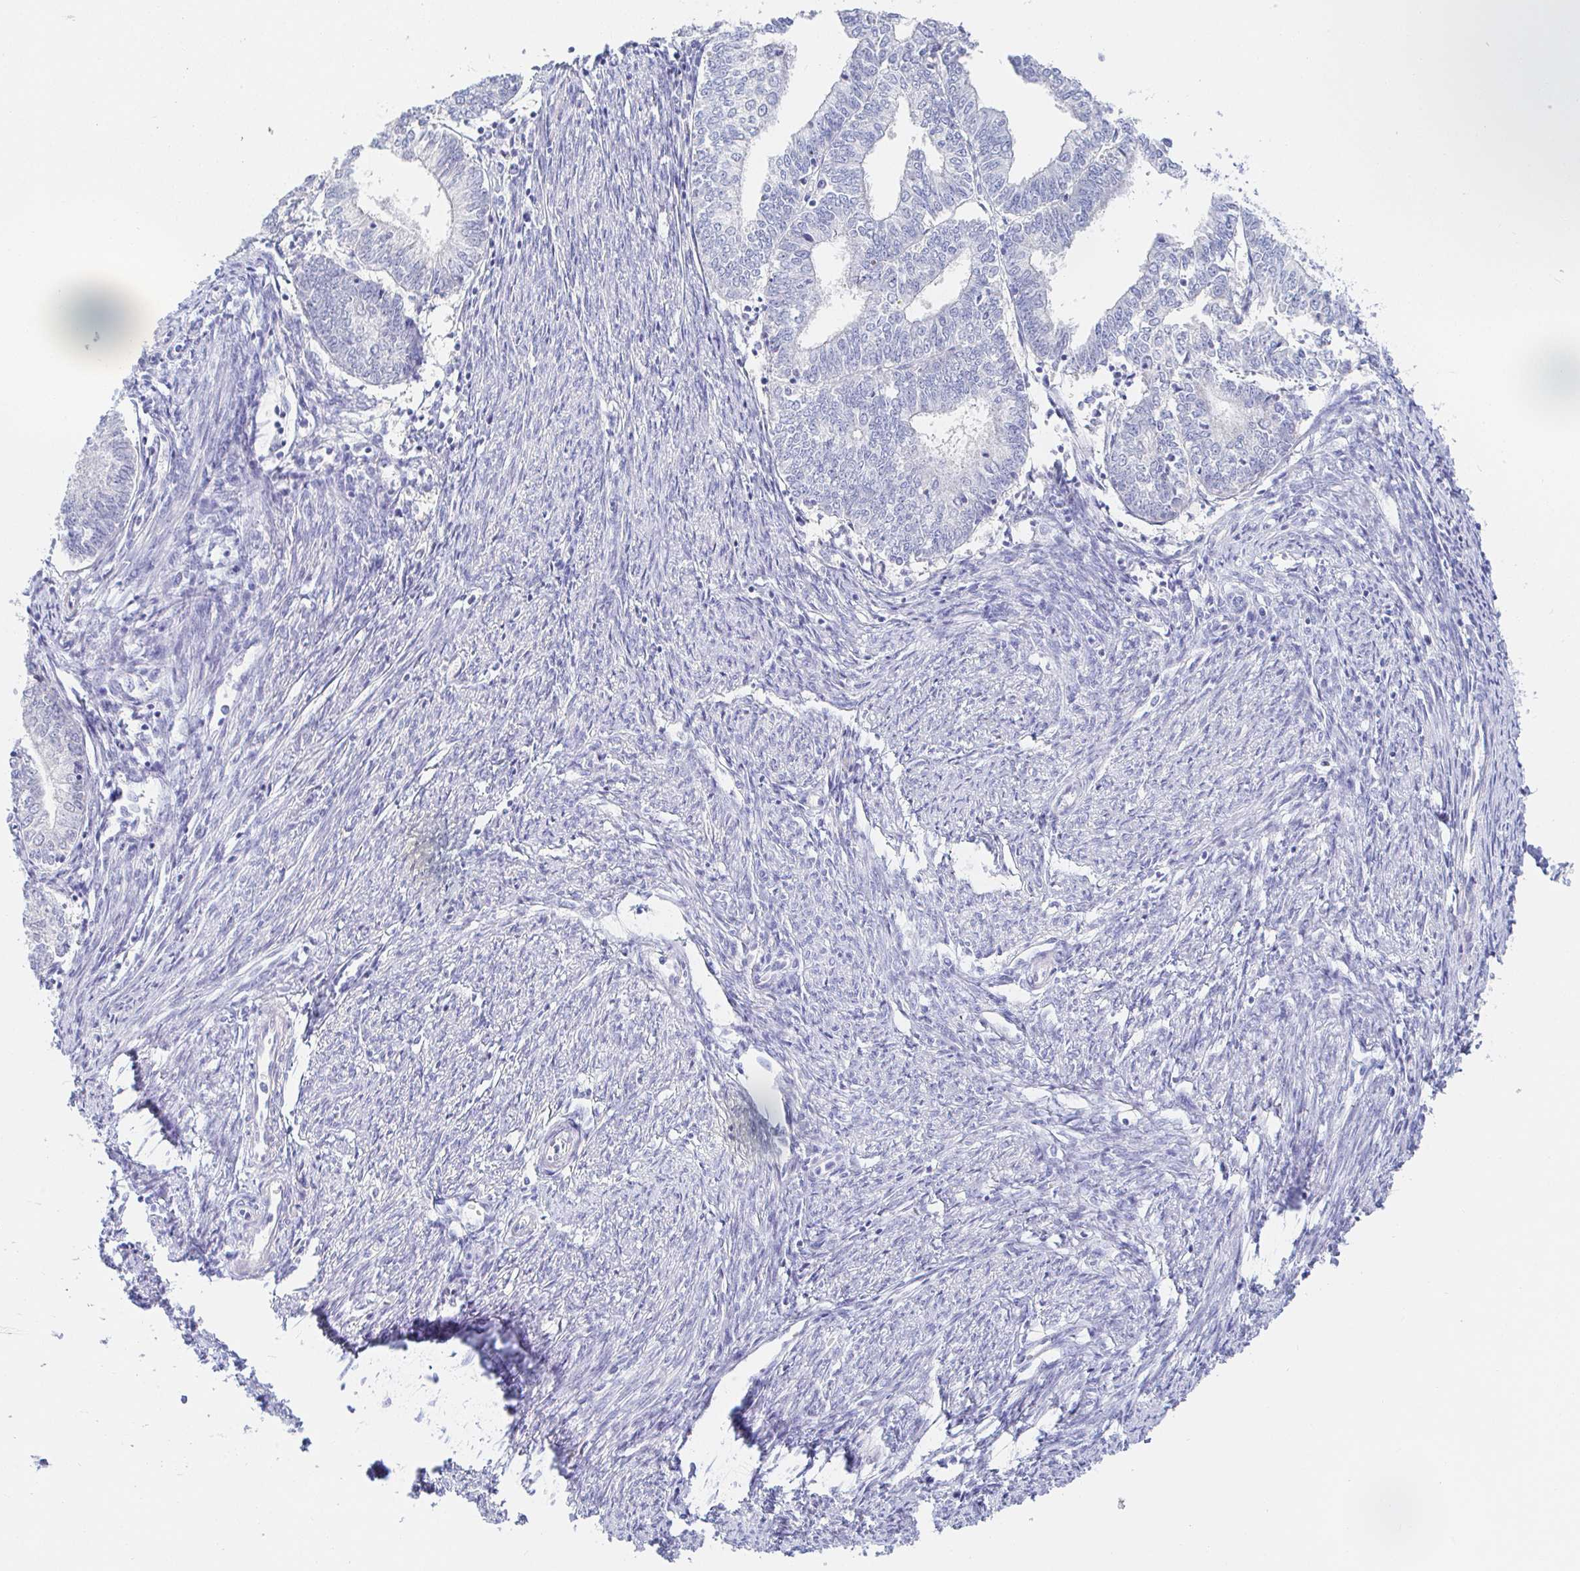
{"staining": {"intensity": "negative", "quantity": "none", "location": "none"}, "tissue": "endometrial cancer", "cell_type": "Tumor cells", "image_type": "cancer", "snomed": [{"axis": "morphology", "description": "Adenocarcinoma, NOS"}, {"axis": "topography", "description": "Endometrium"}], "caption": "A high-resolution photomicrograph shows immunohistochemistry (IHC) staining of endometrial cancer (adenocarcinoma), which exhibits no significant positivity in tumor cells. Nuclei are stained in blue.", "gene": "PDE6B", "patient": {"sex": "female", "age": 61}}